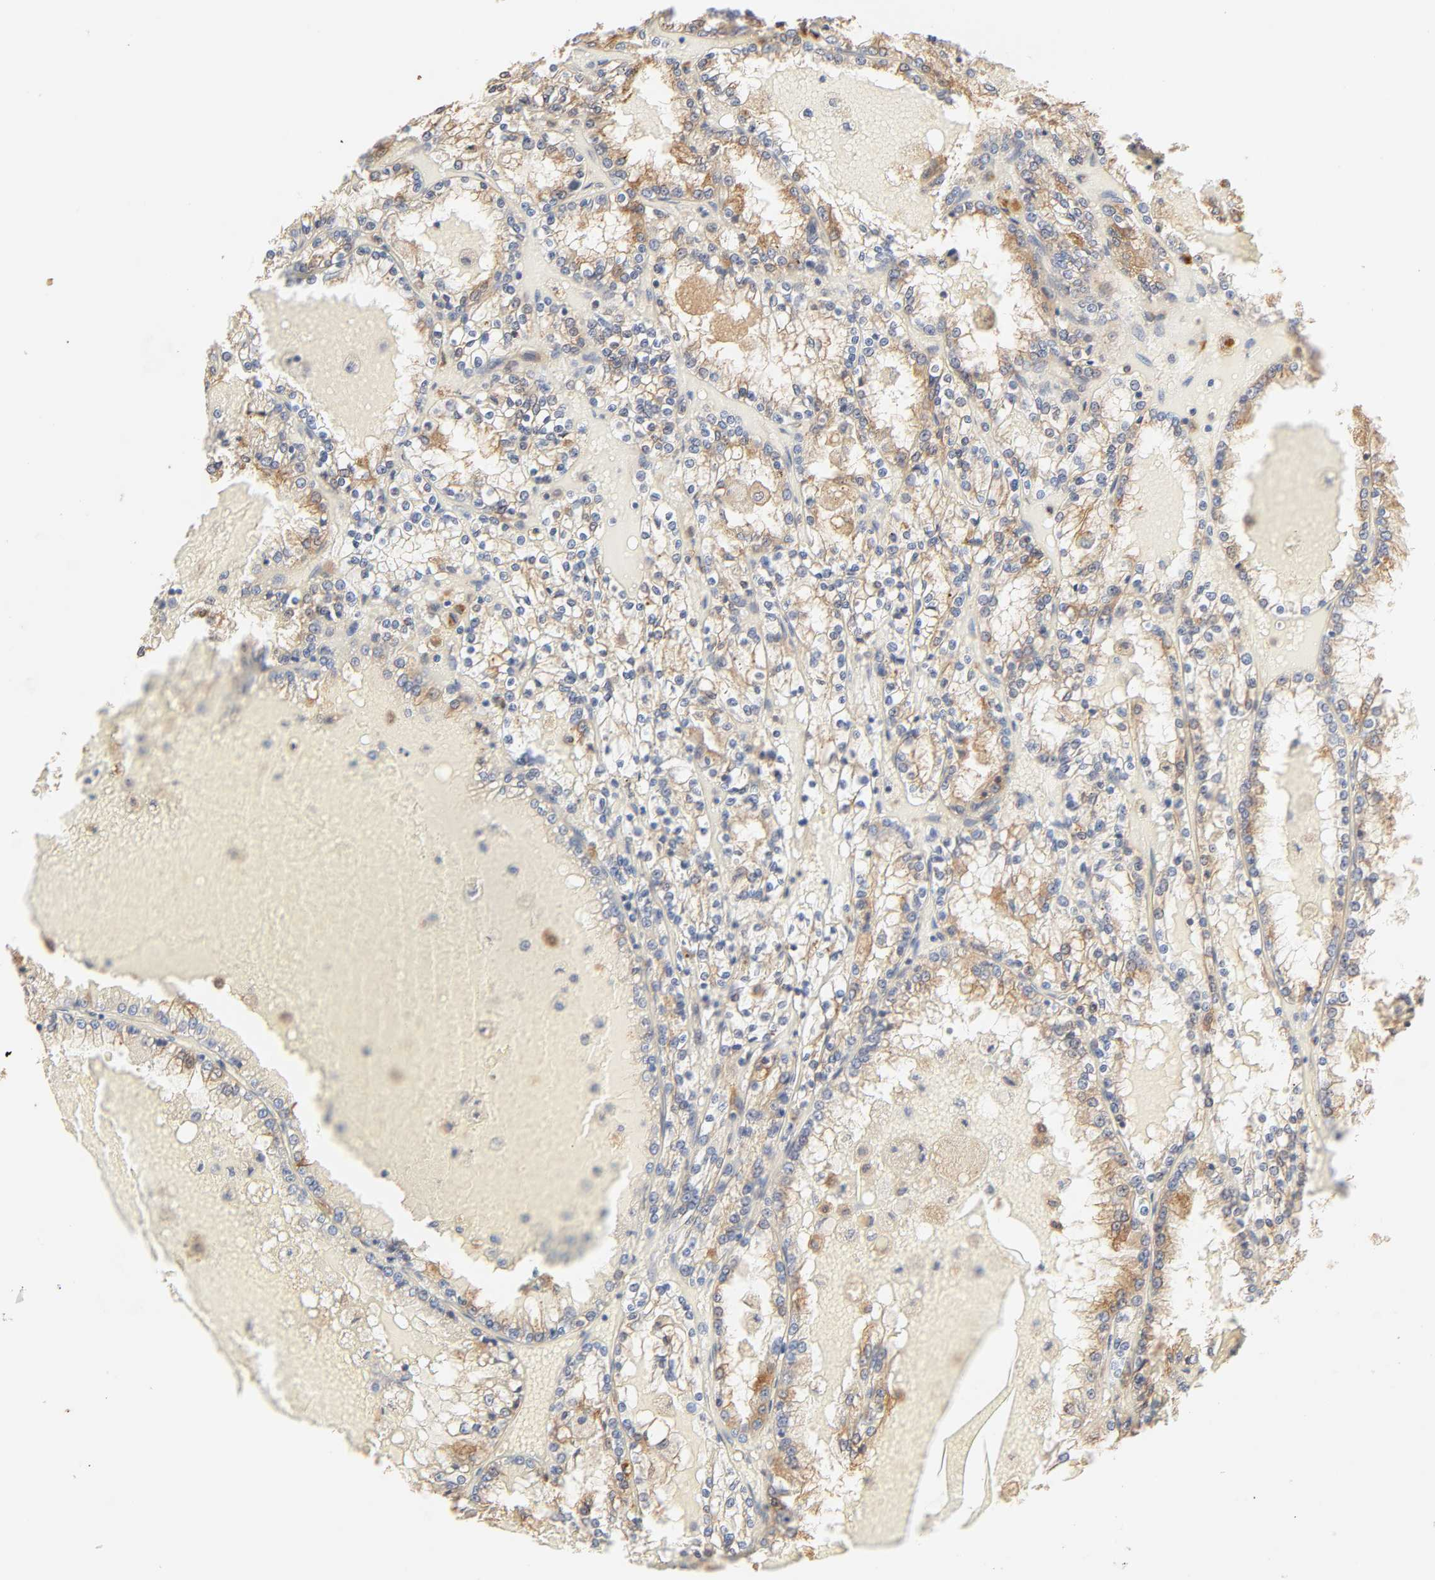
{"staining": {"intensity": "strong", "quantity": "25%-75%", "location": "cytoplasmic/membranous"}, "tissue": "renal cancer", "cell_type": "Tumor cells", "image_type": "cancer", "snomed": [{"axis": "morphology", "description": "Adenocarcinoma, NOS"}, {"axis": "topography", "description": "Kidney"}], "caption": "There is high levels of strong cytoplasmic/membranous positivity in tumor cells of renal cancer (adenocarcinoma), as demonstrated by immunohistochemical staining (brown color).", "gene": "EPS8", "patient": {"sex": "female", "age": 56}}